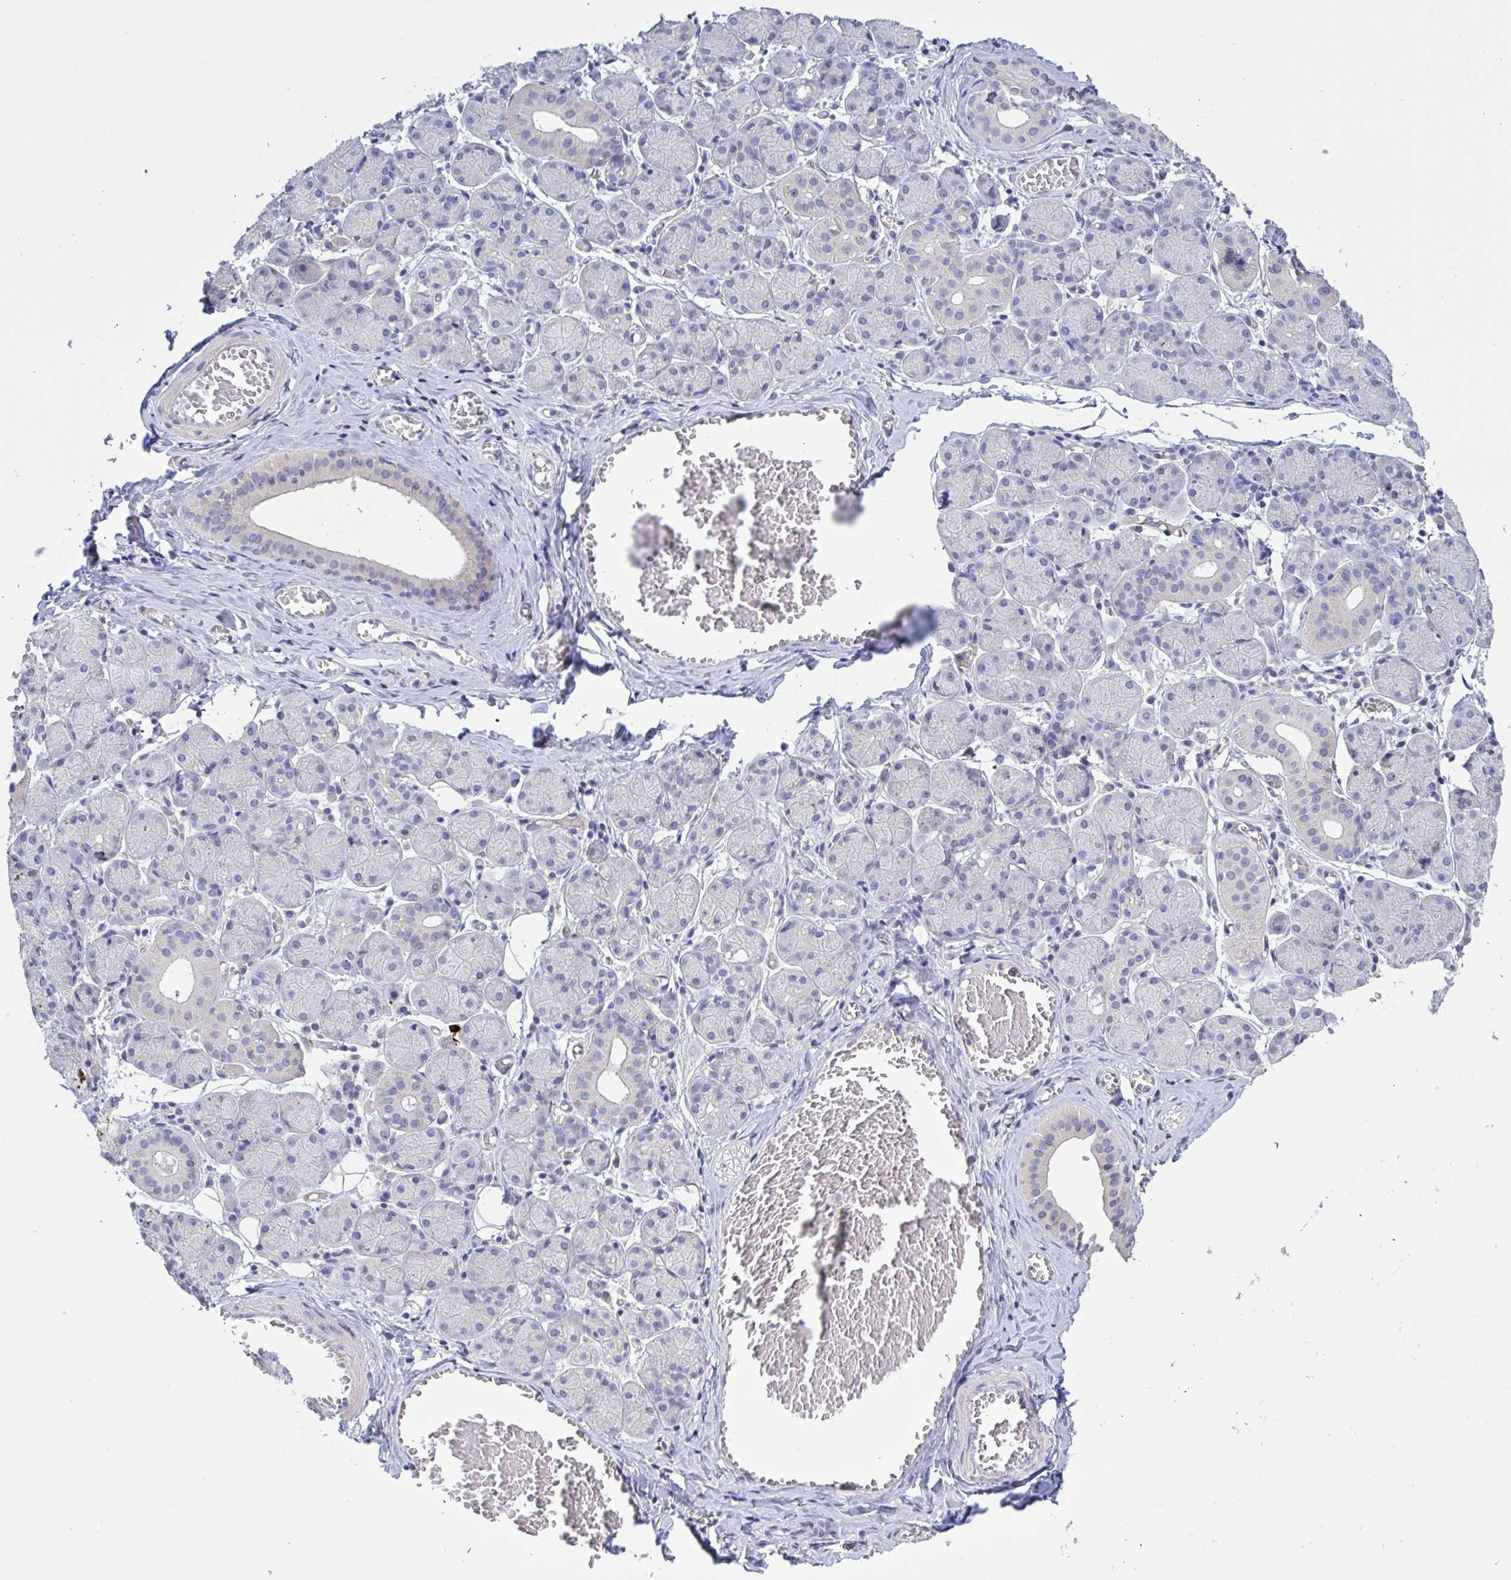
{"staining": {"intensity": "negative", "quantity": "none", "location": "none"}, "tissue": "salivary gland", "cell_type": "Glandular cells", "image_type": "normal", "snomed": [{"axis": "morphology", "description": "Normal tissue, NOS"}, {"axis": "topography", "description": "Salivary gland"}], "caption": "The histopathology image exhibits no significant staining in glandular cells of salivary gland. The staining is performed using DAB (3,3'-diaminobenzidine) brown chromogen with nuclei counter-stained in using hematoxylin.", "gene": "ST14", "patient": {"sex": "female", "age": 24}}